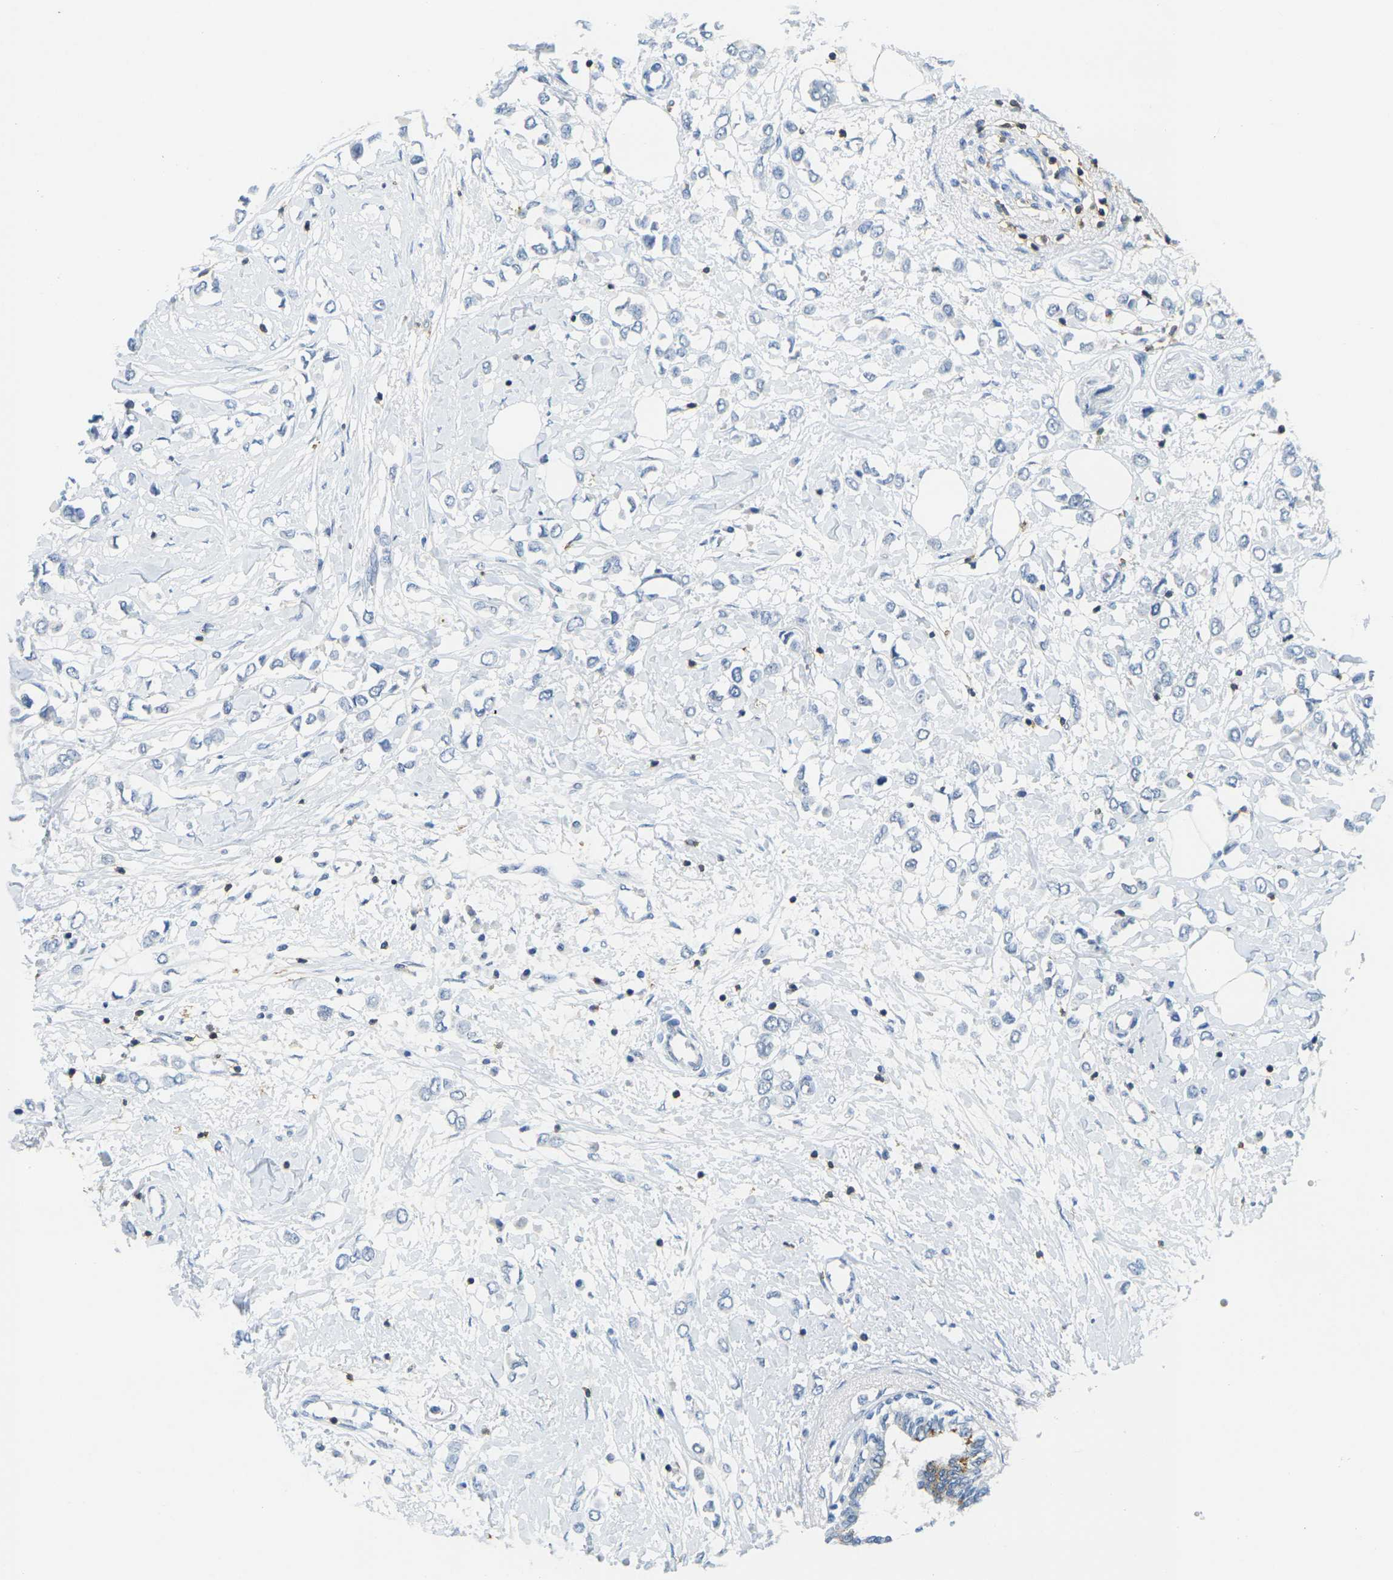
{"staining": {"intensity": "negative", "quantity": "none", "location": "none"}, "tissue": "breast cancer", "cell_type": "Tumor cells", "image_type": "cancer", "snomed": [{"axis": "morphology", "description": "Lobular carcinoma"}, {"axis": "topography", "description": "Breast"}], "caption": "Immunohistochemistry (IHC) of human lobular carcinoma (breast) reveals no staining in tumor cells. (DAB (3,3'-diaminobenzidine) IHC visualized using brightfield microscopy, high magnification).", "gene": "CD3D", "patient": {"sex": "female", "age": 51}}